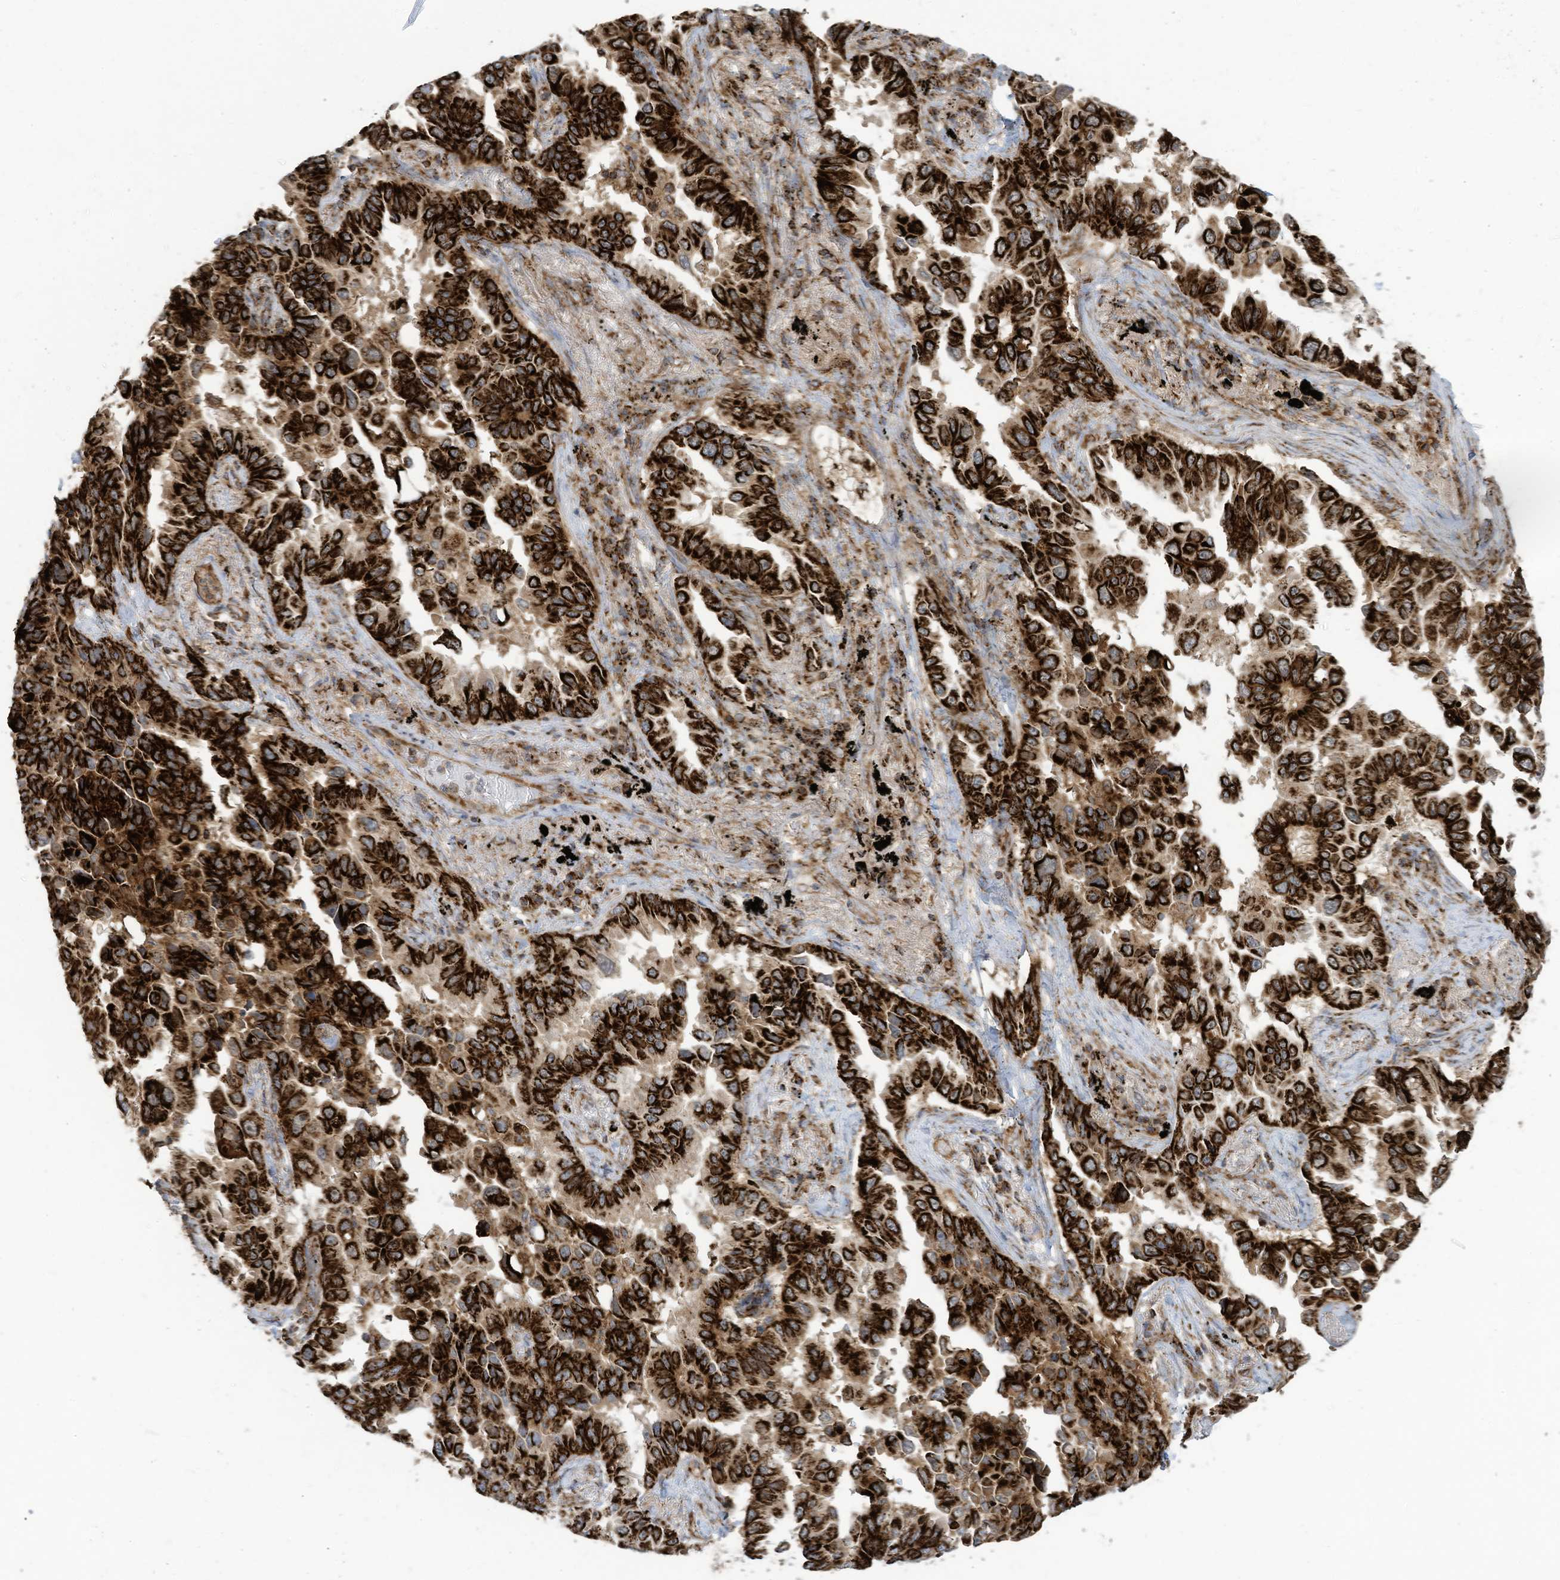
{"staining": {"intensity": "strong", "quantity": ">75%", "location": "cytoplasmic/membranous"}, "tissue": "lung cancer", "cell_type": "Tumor cells", "image_type": "cancer", "snomed": [{"axis": "morphology", "description": "Adenocarcinoma, NOS"}, {"axis": "topography", "description": "Lung"}], "caption": "Lung cancer (adenocarcinoma) stained for a protein (brown) demonstrates strong cytoplasmic/membranous positive positivity in about >75% of tumor cells.", "gene": "COX10", "patient": {"sex": "female", "age": 67}}